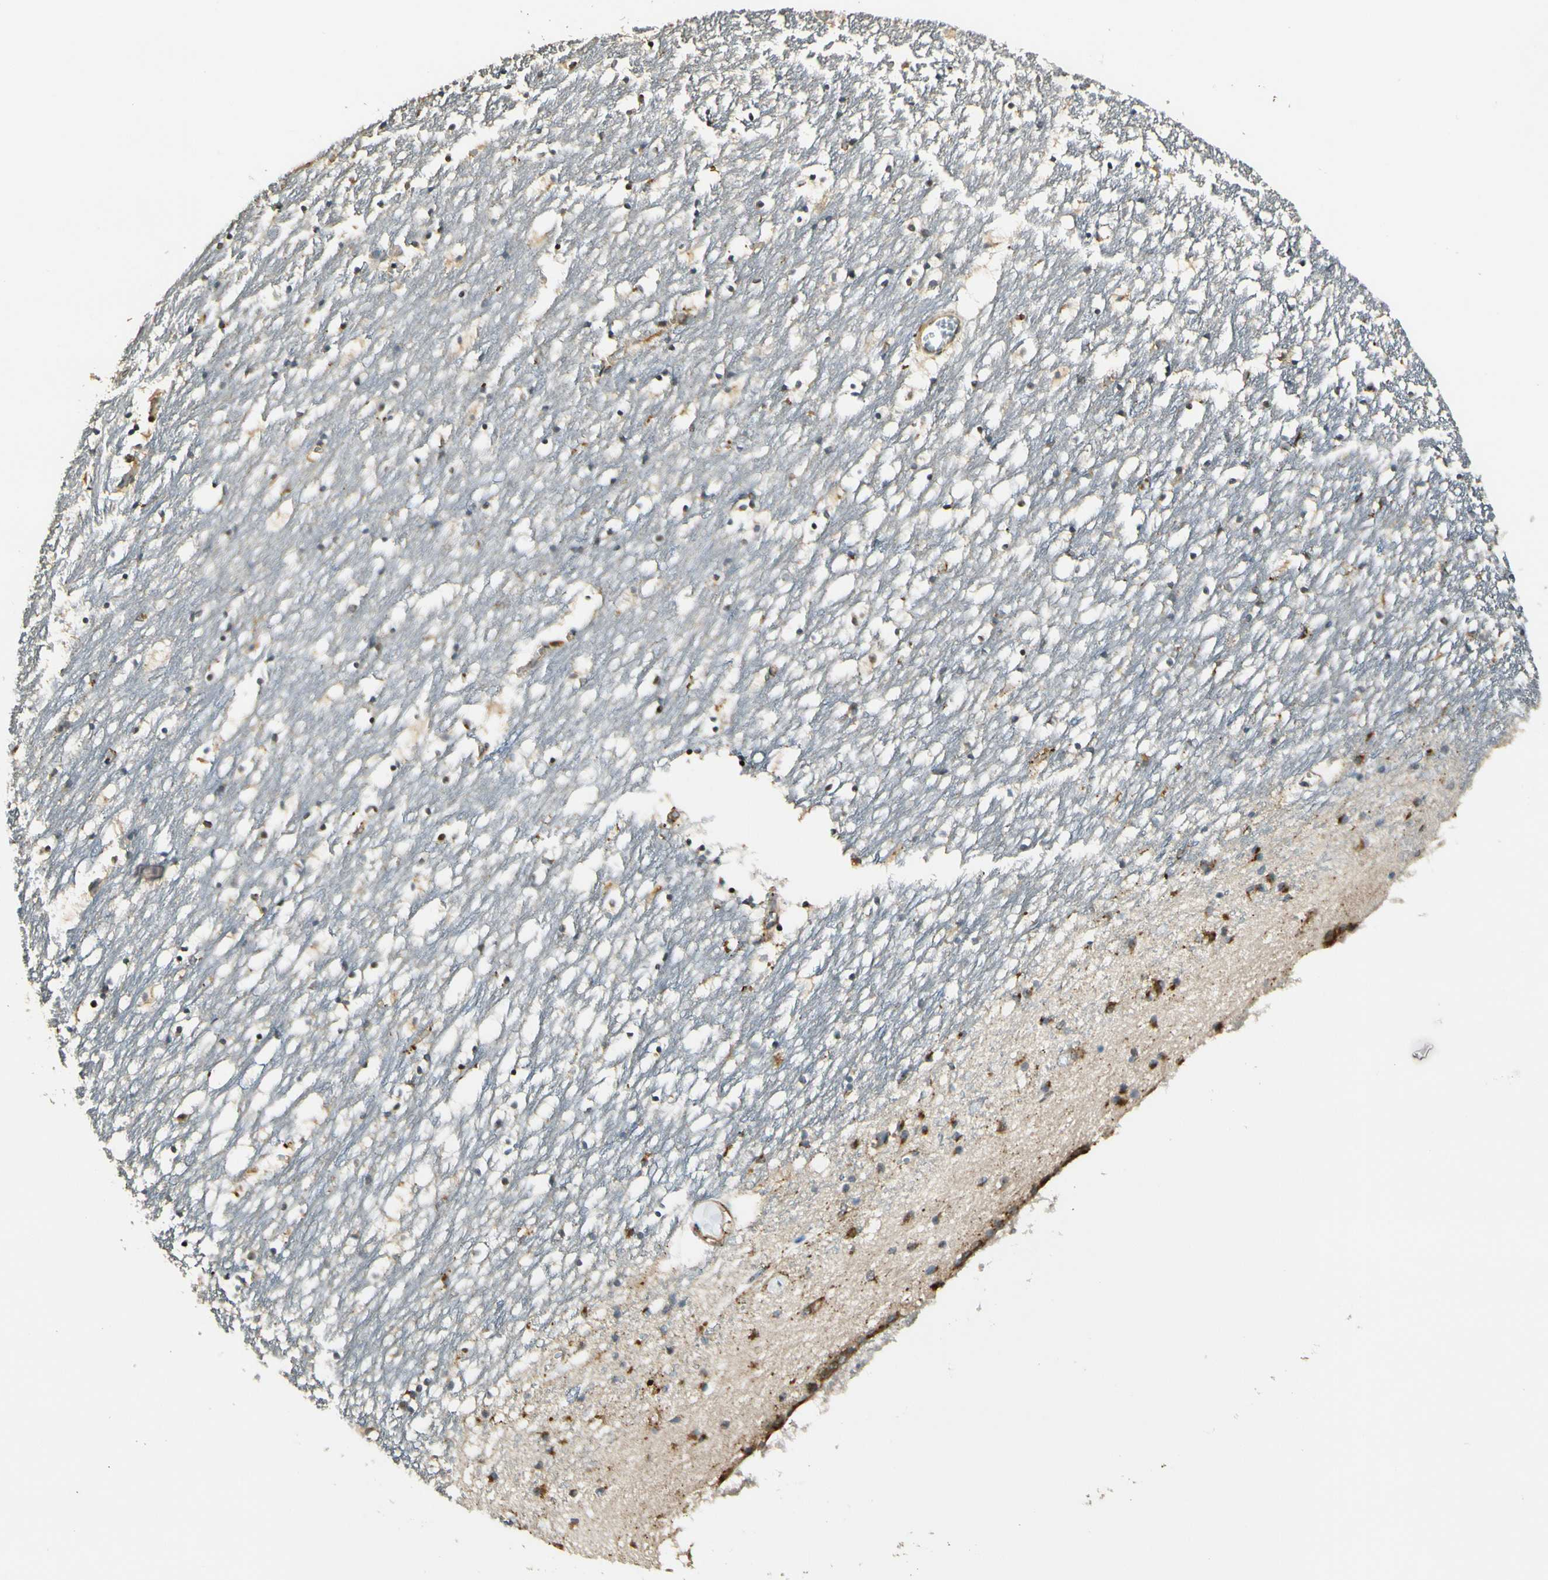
{"staining": {"intensity": "moderate", "quantity": "<25%", "location": "cytoplasmic/membranous"}, "tissue": "caudate", "cell_type": "Glial cells", "image_type": "normal", "snomed": [{"axis": "morphology", "description": "Normal tissue, NOS"}, {"axis": "topography", "description": "Lateral ventricle wall"}], "caption": "This is a photomicrograph of immunohistochemistry (IHC) staining of benign caudate, which shows moderate expression in the cytoplasmic/membranous of glial cells.", "gene": "LAMTOR1", "patient": {"sex": "male", "age": 45}}